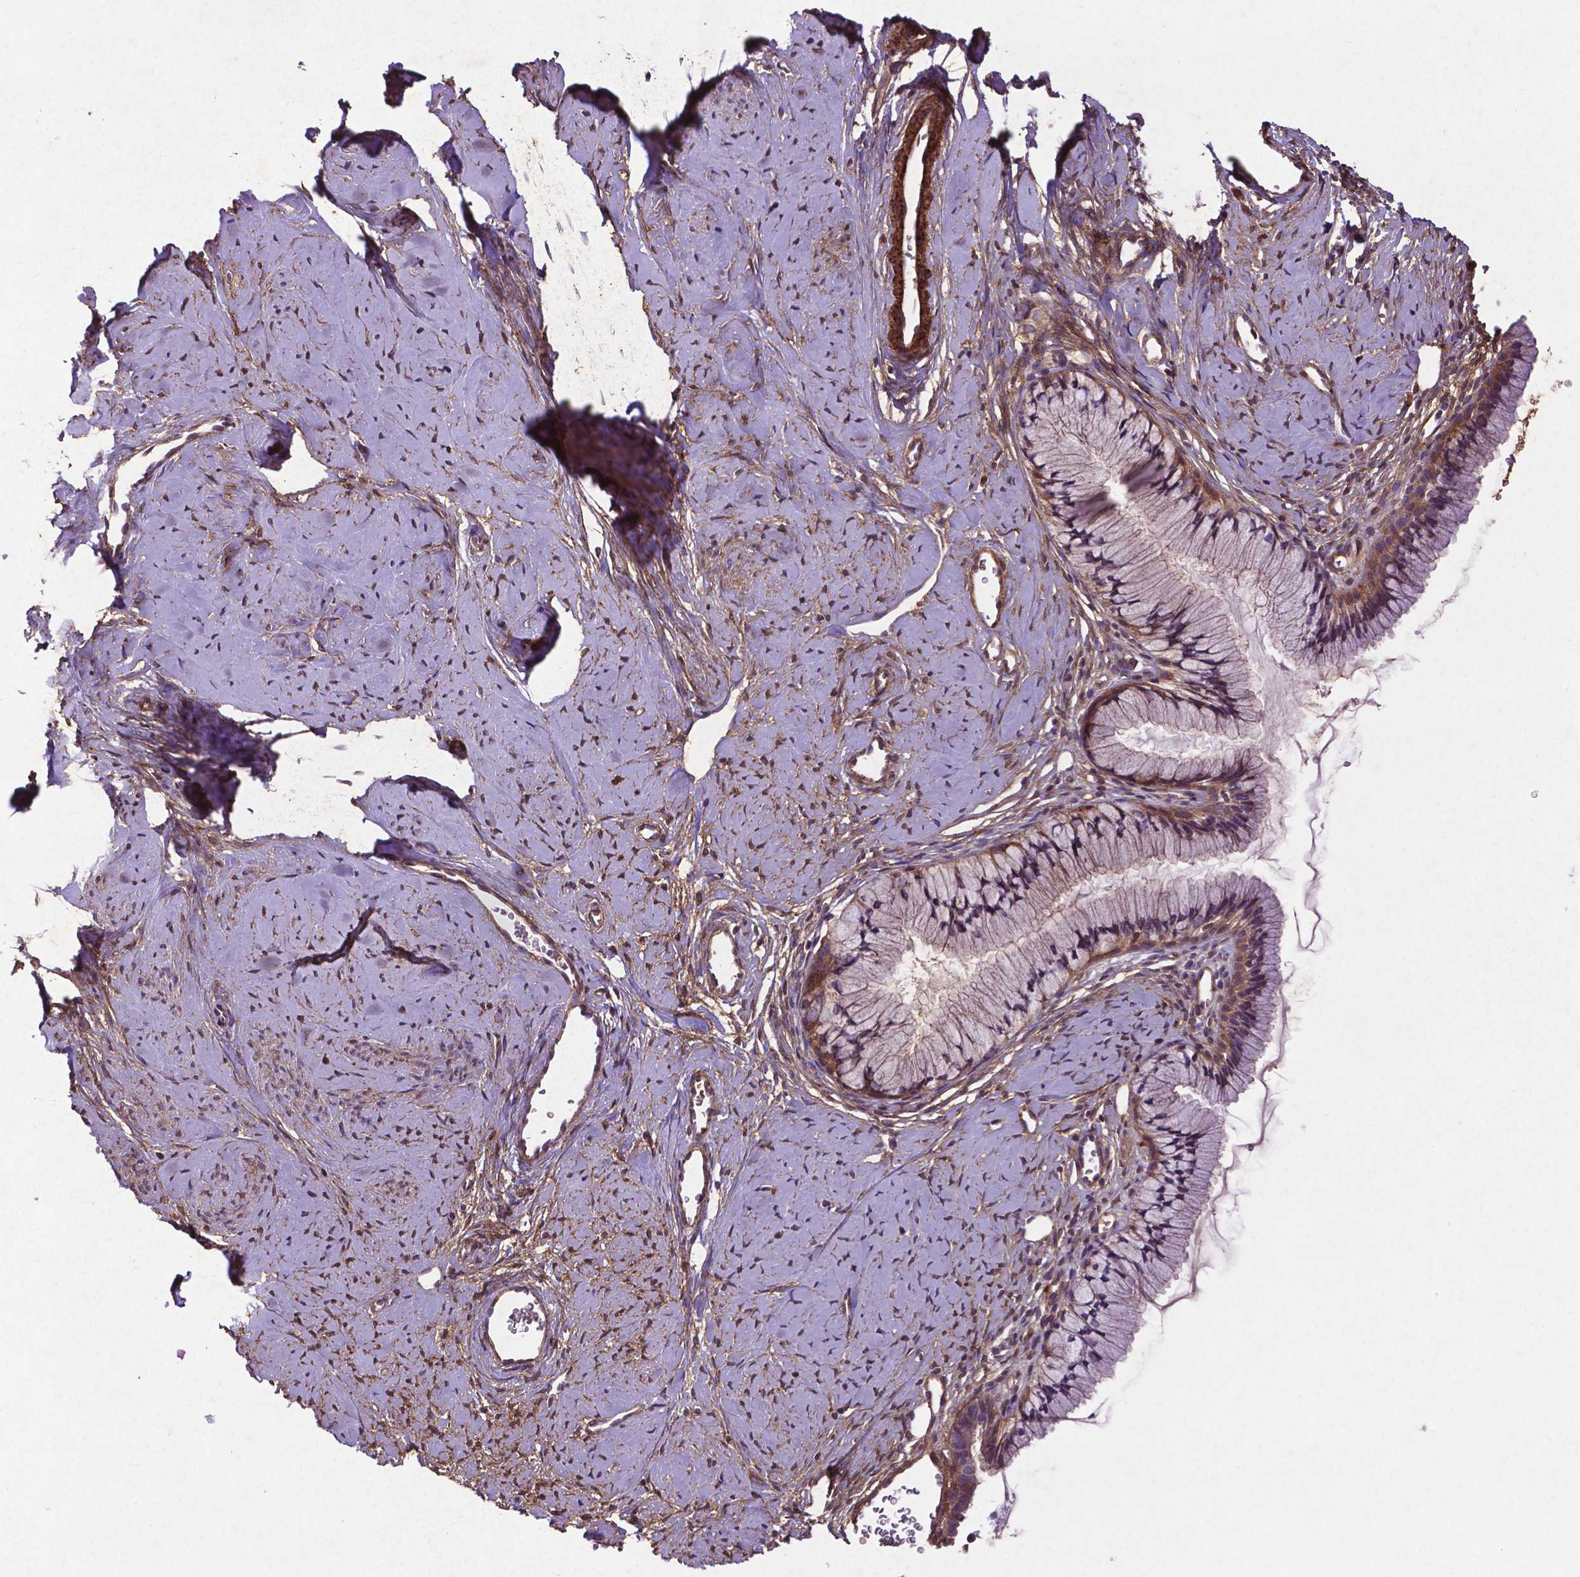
{"staining": {"intensity": "weak", "quantity": ">75%", "location": "cytoplasmic/membranous"}, "tissue": "cervix", "cell_type": "Glandular cells", "image_type": "normal", "snomed": [{"axis": "morphology", "description": "Normal tissue, NOS"}, {"axis": "topography", "description": "Cervix"}], "caption": "The photomicrograph shows a brown stain indicating the presence of a protein in the cytoplasmic/membranous of glandular cells in cervix.", "gene": "RRAS", "patient": {"sex": "female", "age": 40}}